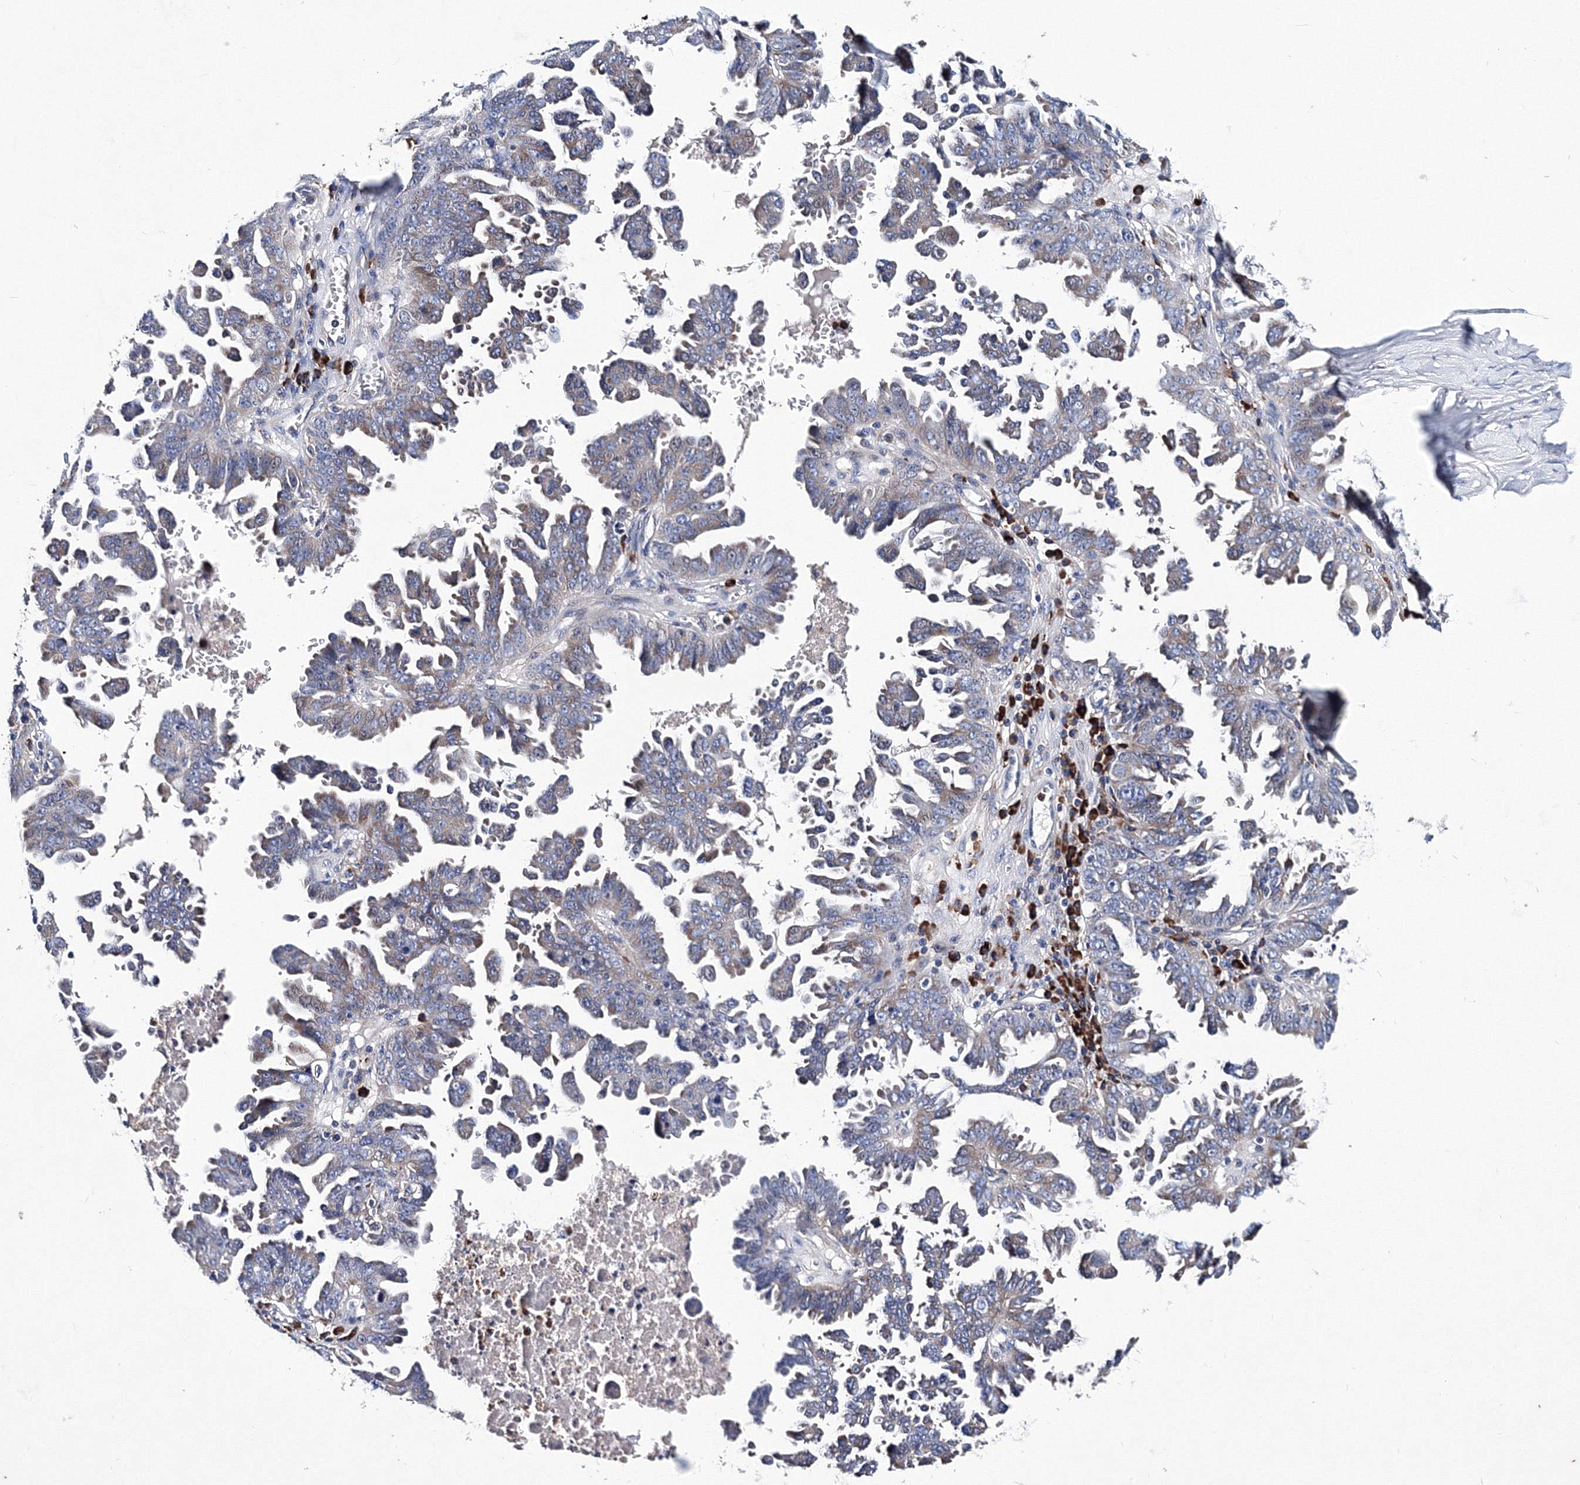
{"staining": {"intensity": "negative", "quantity": "none", "location": "none"}, "tissue": "ovarian cancer", "cell_type": "Tumor cells", "image_type": "cancer", "snomed": [{"axis": "morphology", "description": "Carcinoma, endometroid"}, {"axis": "topography", "description": "Ovary"}], "caption": "A high-resolution histopathology image shows immunohistochemistry staining of endometroid carcinoma (ovarian), which shows no significant positivity in tumor cells.", "gene": "TRPM2", "patient": {"sex": "female", "age": 62}}